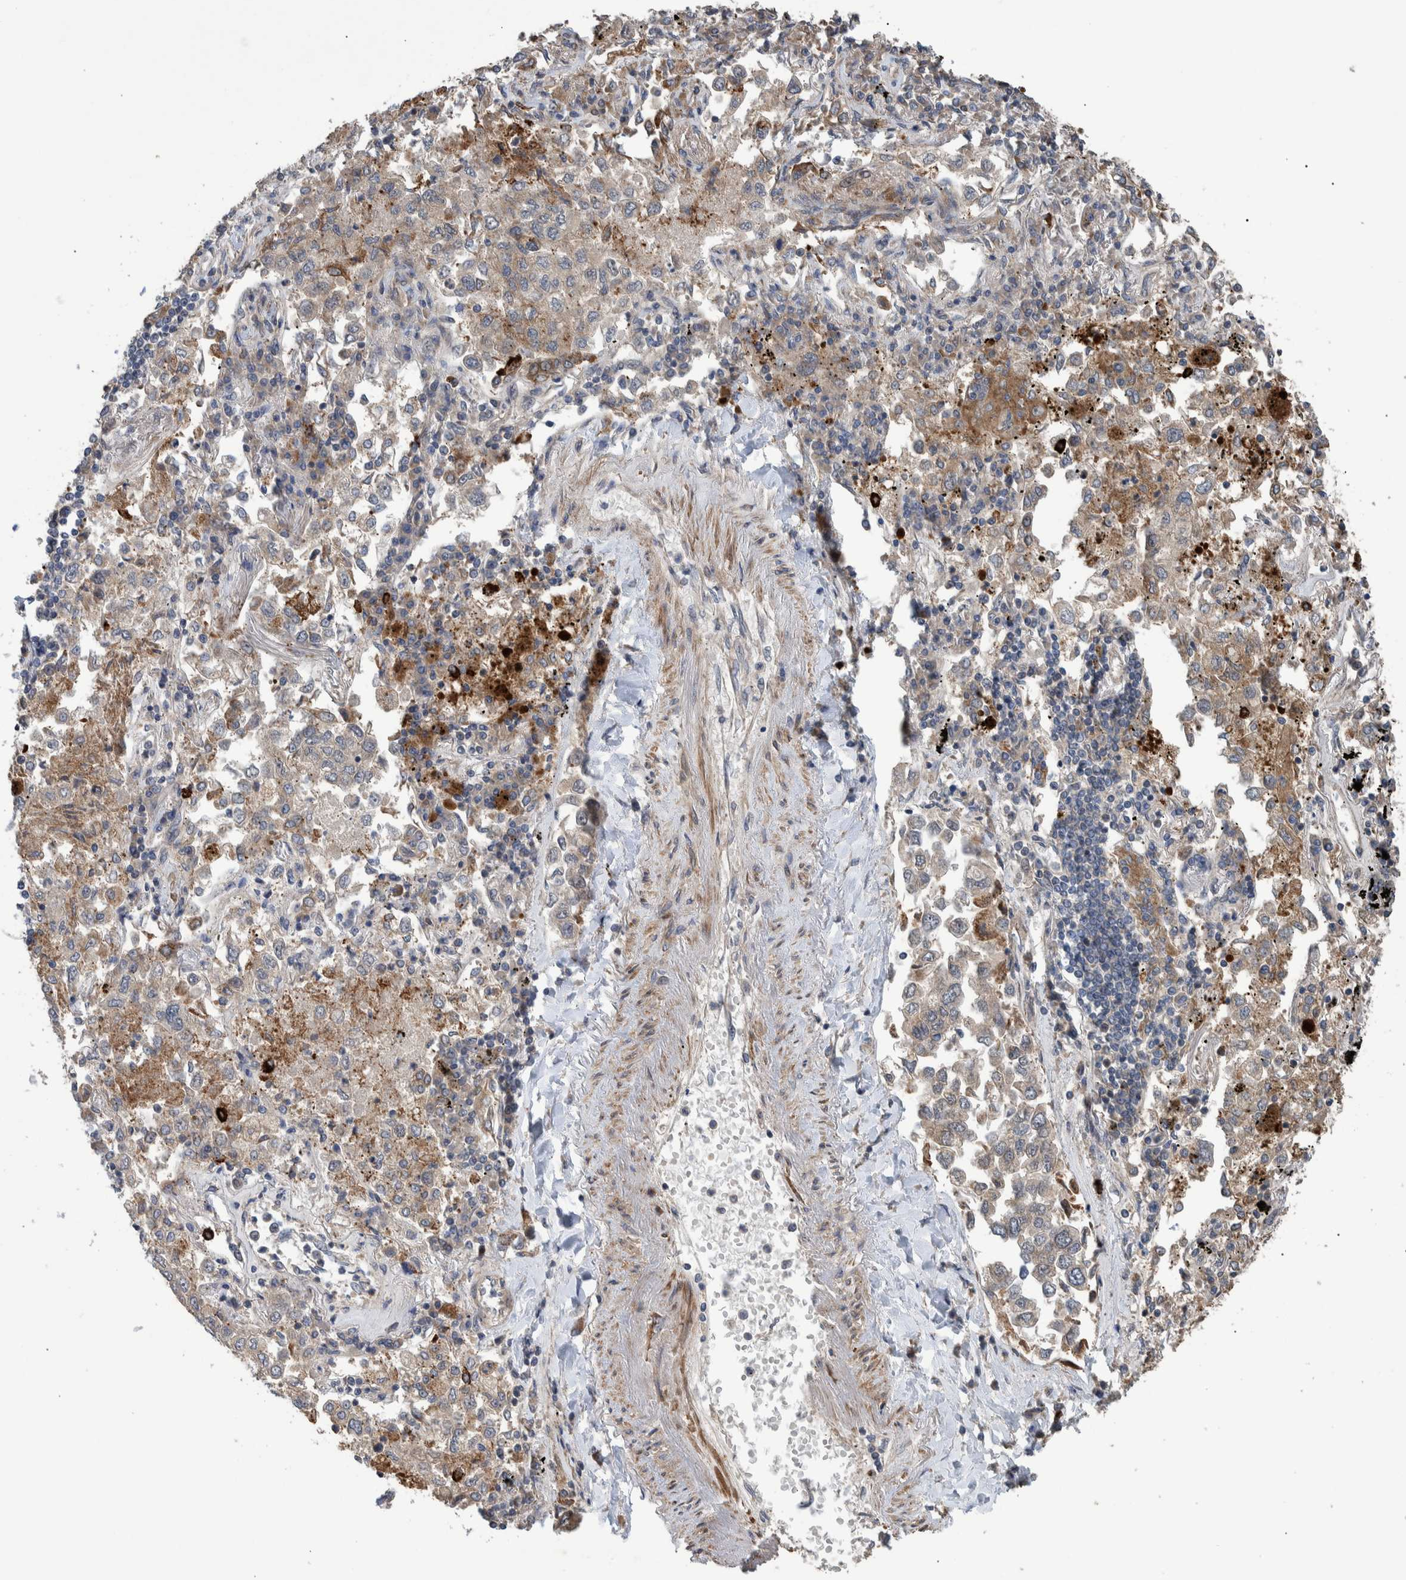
{"staining": {"intensity": "moderate", "quantity": "<25%", "location": "cytoplasmic/membranous"}, "tissue": "lung cancer", "cell_type": "Tumor cells", "image_type": "cancer", "snomed": [{"axis": "morphology", "description": "Inflammation, NOS"}, {"axis": "morphology", "description": "Adenocarcinoma, NOS"}, {"axis": "topography", "description": "Lung"}], "caption": "Brown immunohistochemical staining in human lung cancer (adenocarcinoma) displays moderate cytoplasmic/membranous positivity in about <25% of tumor cells.", "gene": "B3GNTL1", "patient": {"sex": "male", "age": 63}}